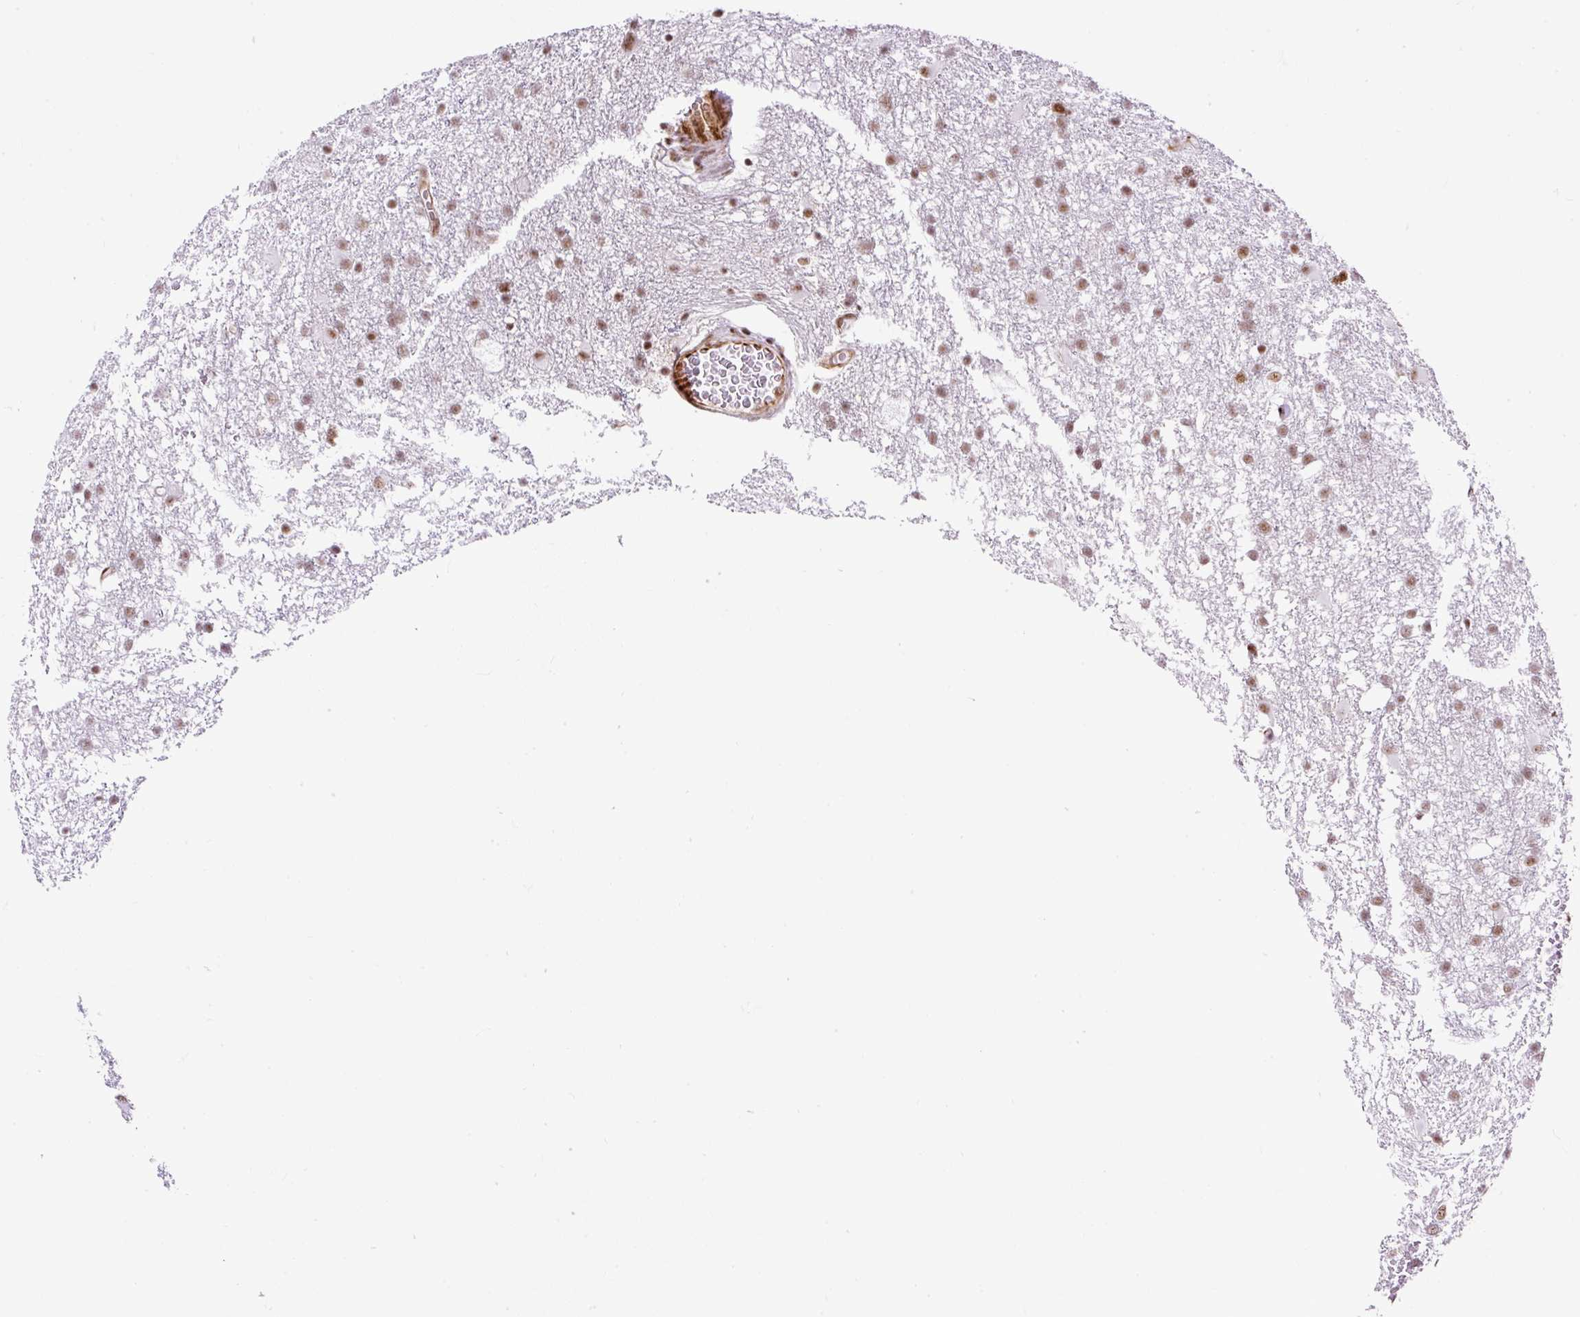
{"staining": {"intensity": "moderate", "quantity": ">75%", "location": "nuclear"}, "tissue": "glioma", "cell_type": "Tumor cells", "image_type": "cancer", "snomed": [{"axis": "morphology", "description": "Glioma, malignant, High grade"}, {"axis": "topography", "description": "Brain"}], "caption": "About >75% of tumor cells in high-grade glioma (malignant) exhibit moderate nuclear protein positivity as visualized by brown immunohistochemical staining.", "gene": "LUC7L2", "patient": {"sex": "male", "age": 61}}